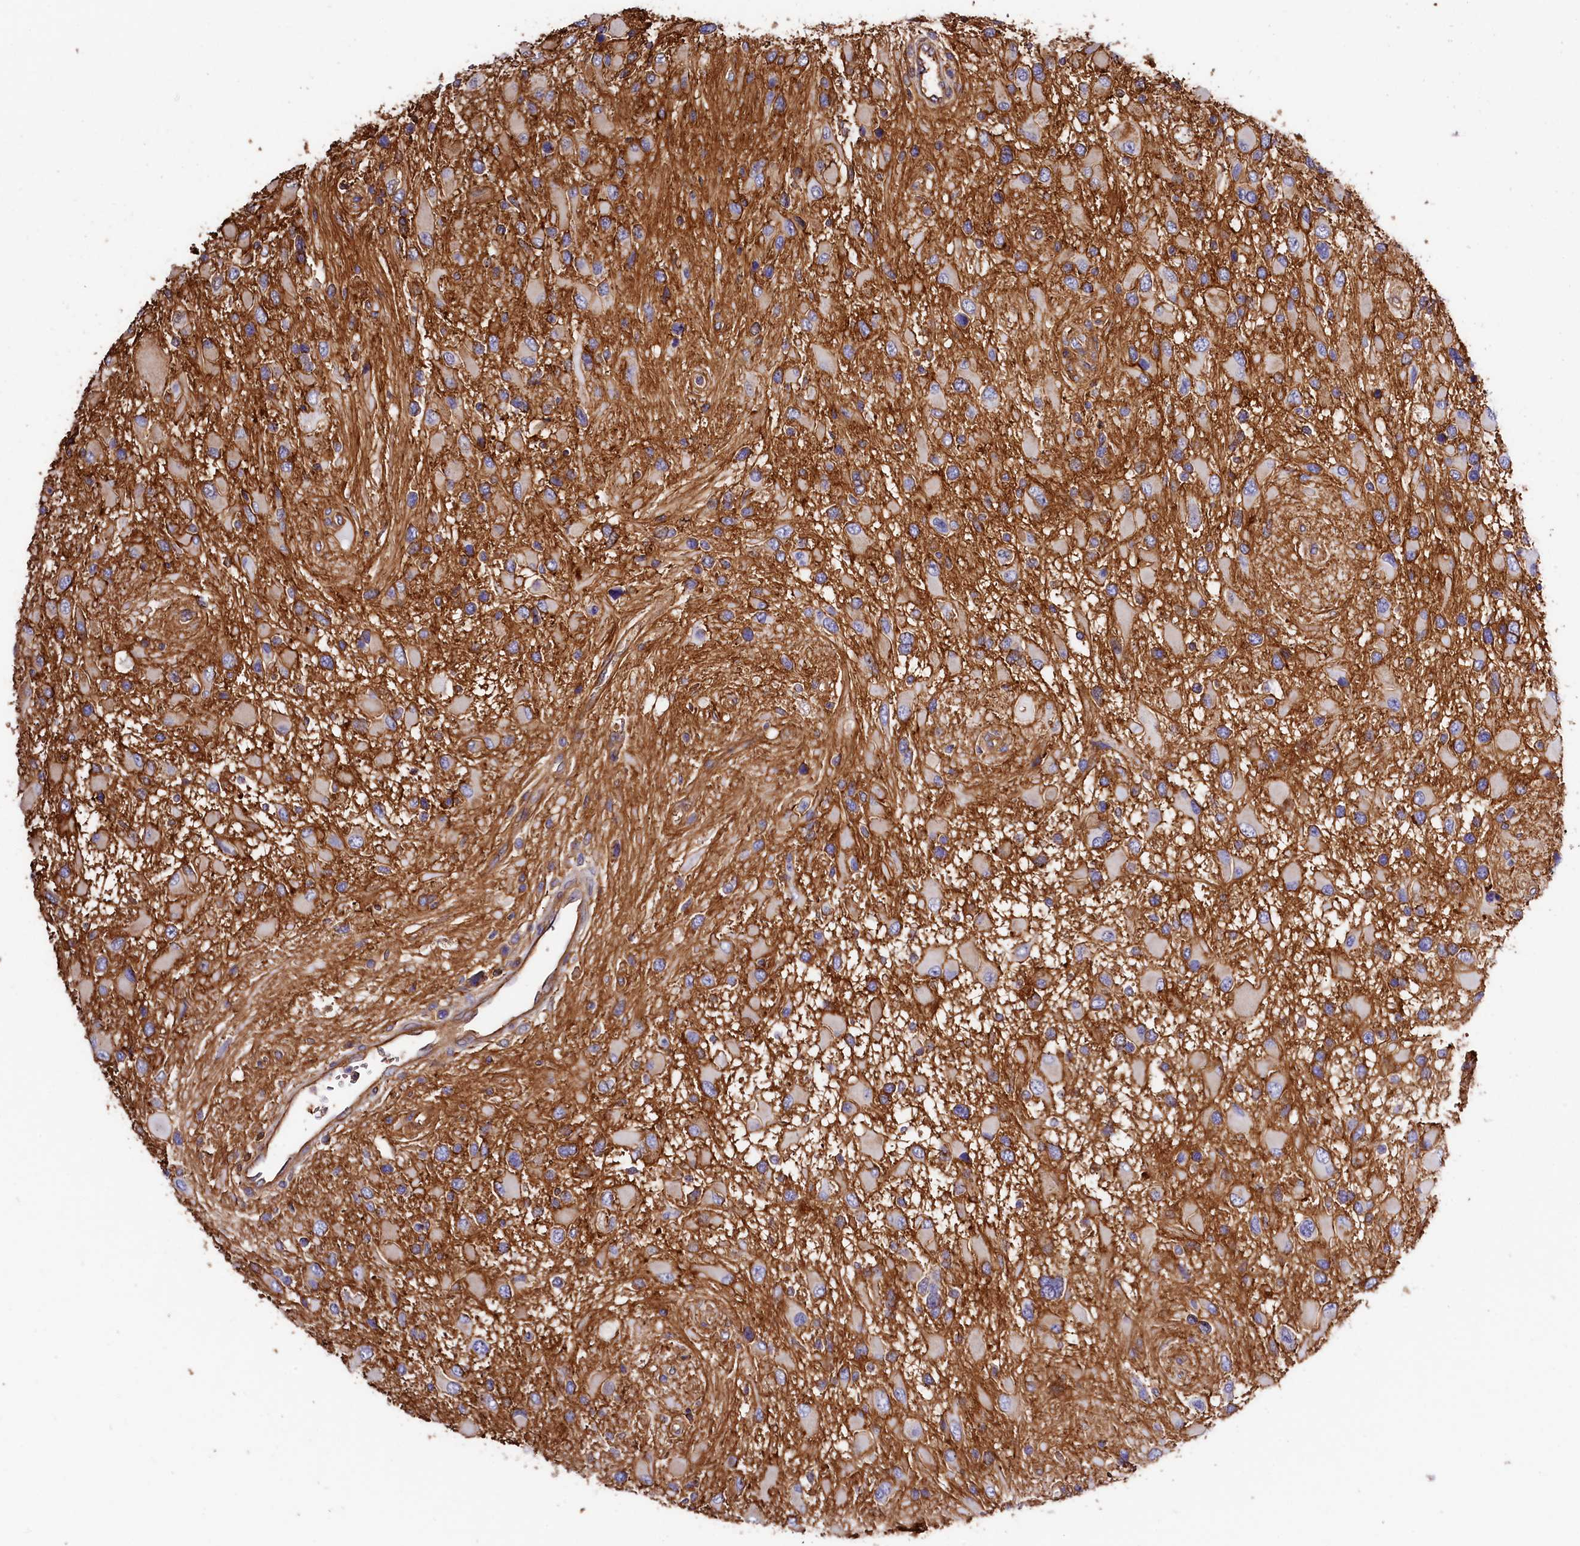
{"staining": {"intensity": "negative", "quantity": "none", "location": "none"}, "tissue": "glioma", "cell_type": "Tumor cells", "image_type": "cancer", "snomed": [{"axis": "morphology", "description": "Glioma, malignant, High grade"}, {"axis": "topography", "description": "Brain"}], "caption": "Immunohistochemical staining of human malignant glioma (high-grade) exhibits no significant positivity in tumor cells.", "gene": "ATP2B4", "patient": {"sex": "male", "age": 53}}